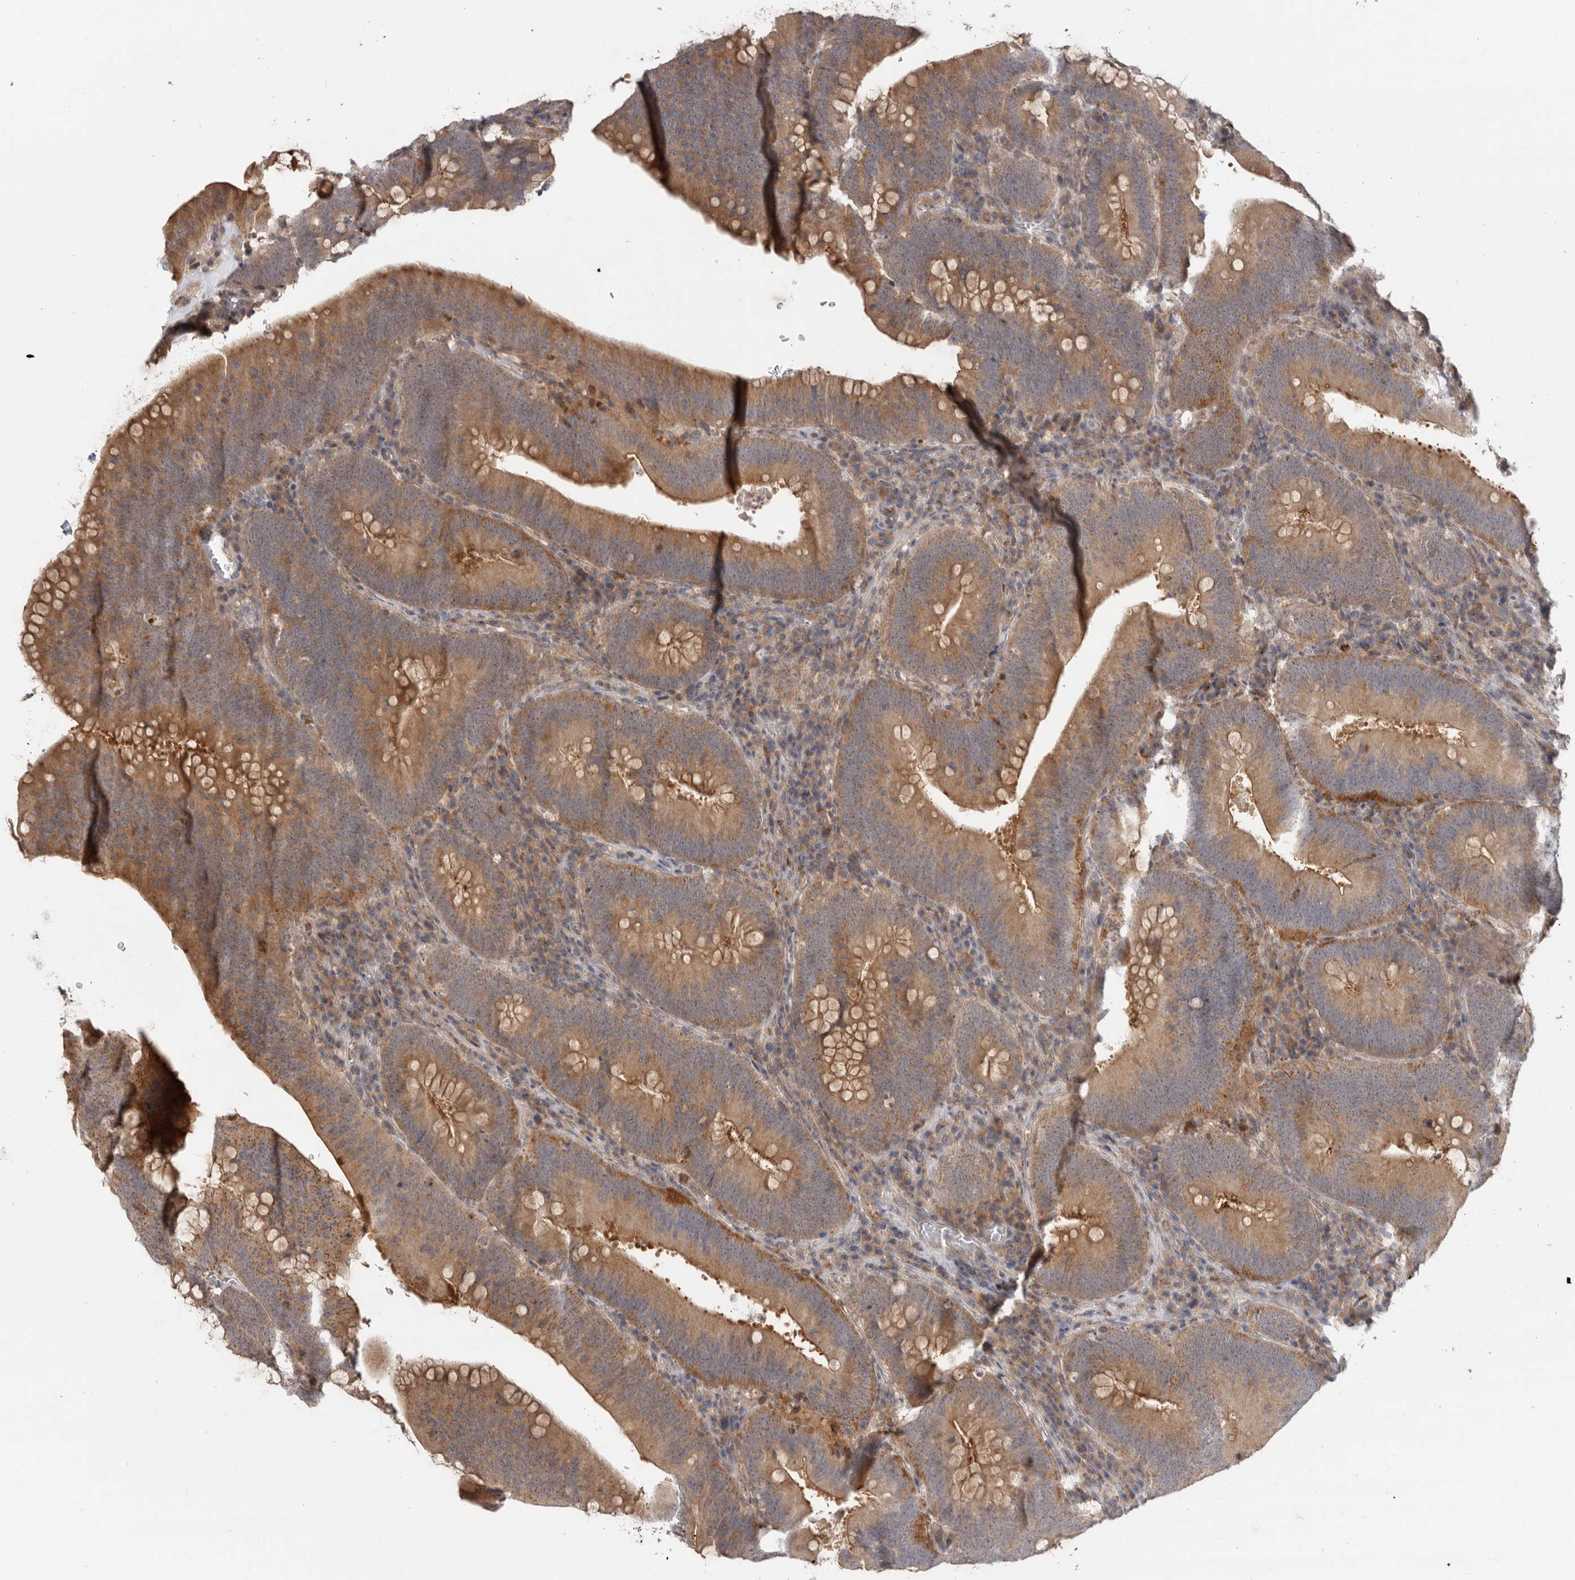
{"staining": {"intensity": "moderate", "quantity": ">75%", "location": "cytoplasmic/membranous"}, "tissue": "colorectal cancer", "cell_type": "Tumor cells", "image_type": "cancer", "snomed": [{"axis": "morphology", "description": "Normal tissue, NOS"}, {"axis": "topography", "description": "Colon"}], "caption": "Colorectal cancer stained with DAB (3,3'-diaminobenzidine) IHC exhibits medium levels of moderate cytoplasmic/membranous expression in about >75% of tumor cells. The staining was performed using DAB, with brown indicating positive protein expression. Nuclei are stained blue with hematoxylin.", "gene": "KLK5", "patient": {"sex": "female", "age": 82}}